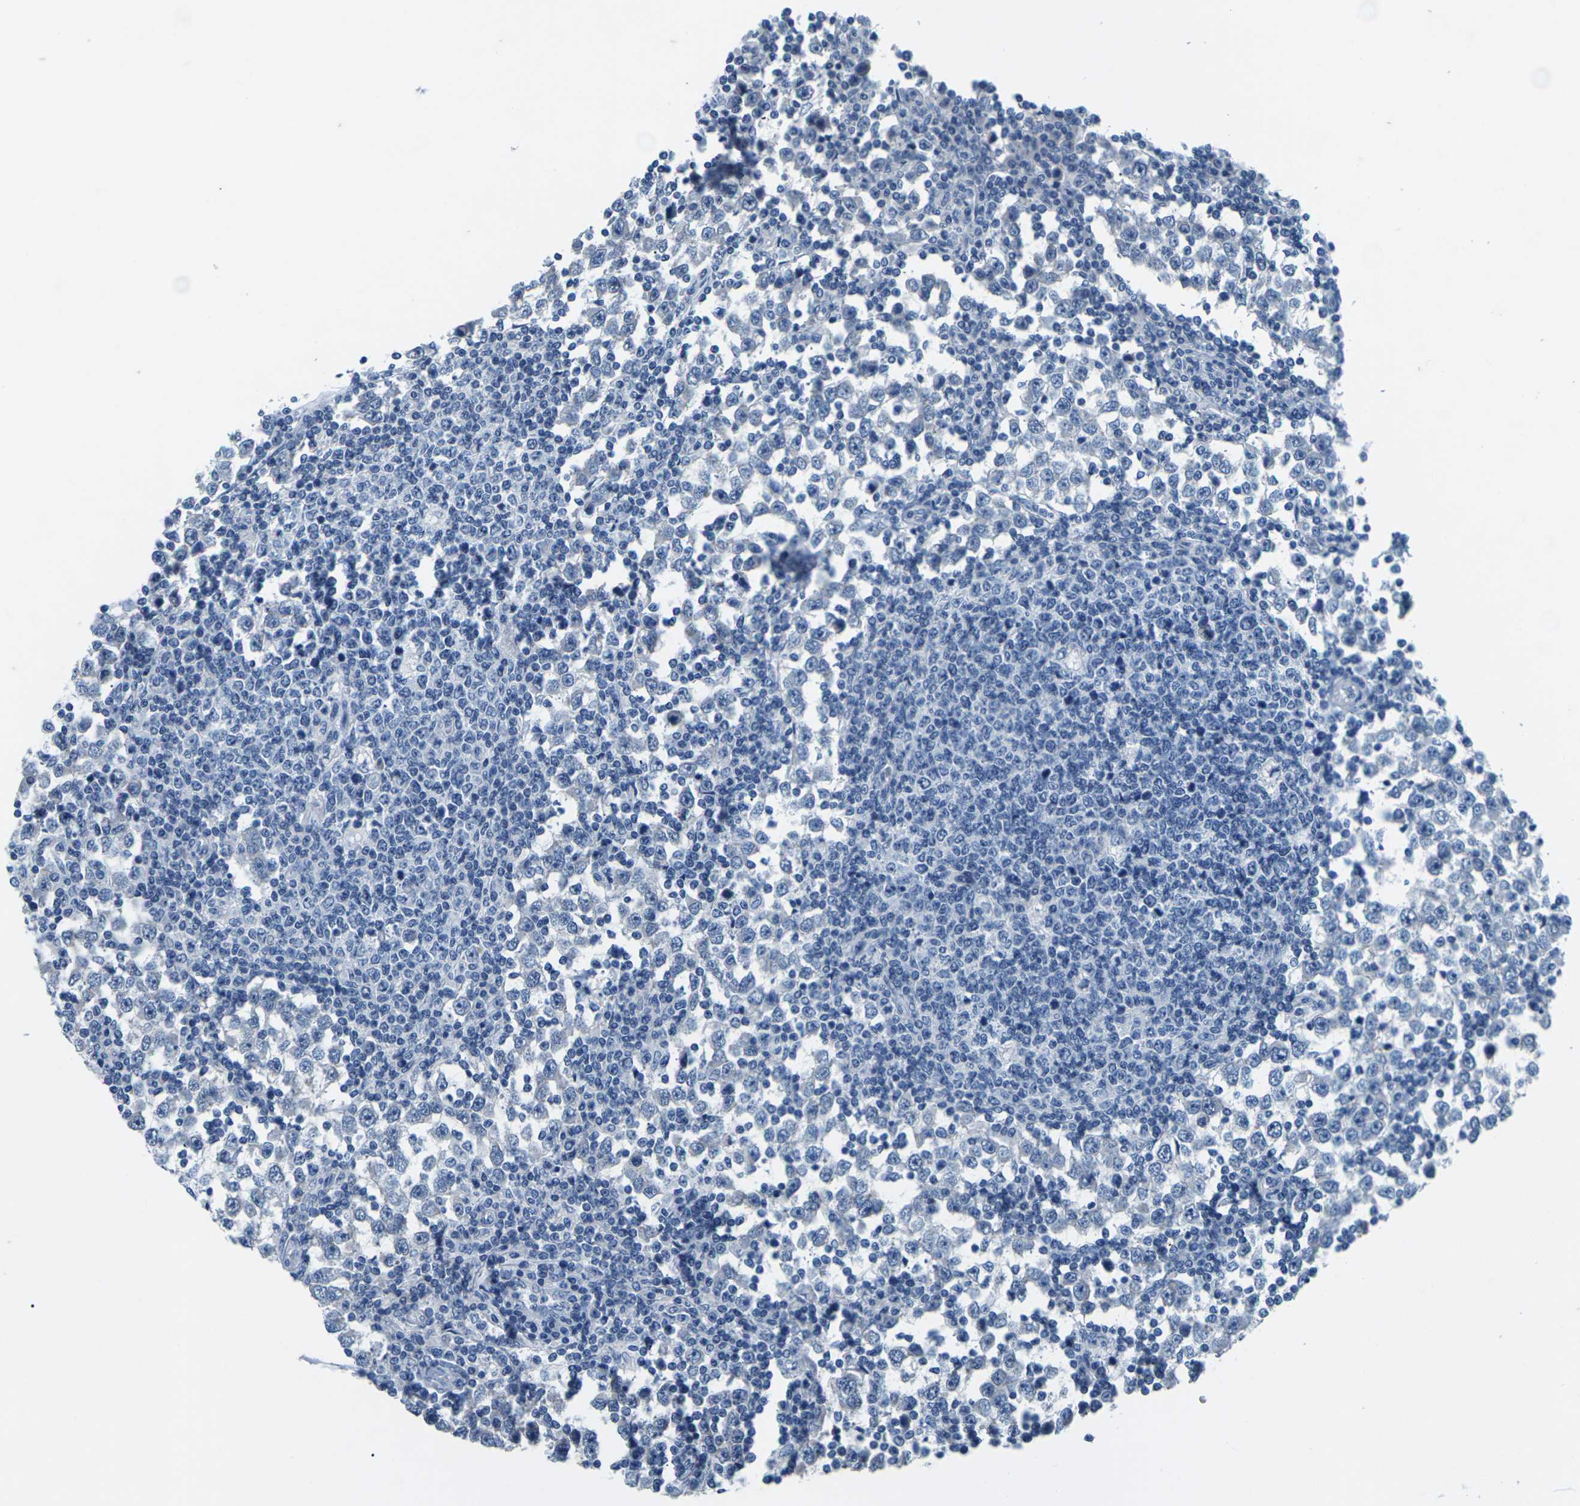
{"staining": {"intensity": "negative", "quantity": "none", "location": "none"}, "tissue": "testis cancer", "cell_type": "Tumor cells", "image_type": "cancer", "snomed": [{"axis": "morphology", "description": "Seminoma, NOS"}, {"axis": "topography", "description": "Testis"}], "caption": "High power microscopy image of an immunohistochemistry (IHC) photomicrograph of seminoma (testis), revealing no significant positivity in tumor cells.", "gene": "UMOD", "patient": {"sex": "male", "age": 65}}